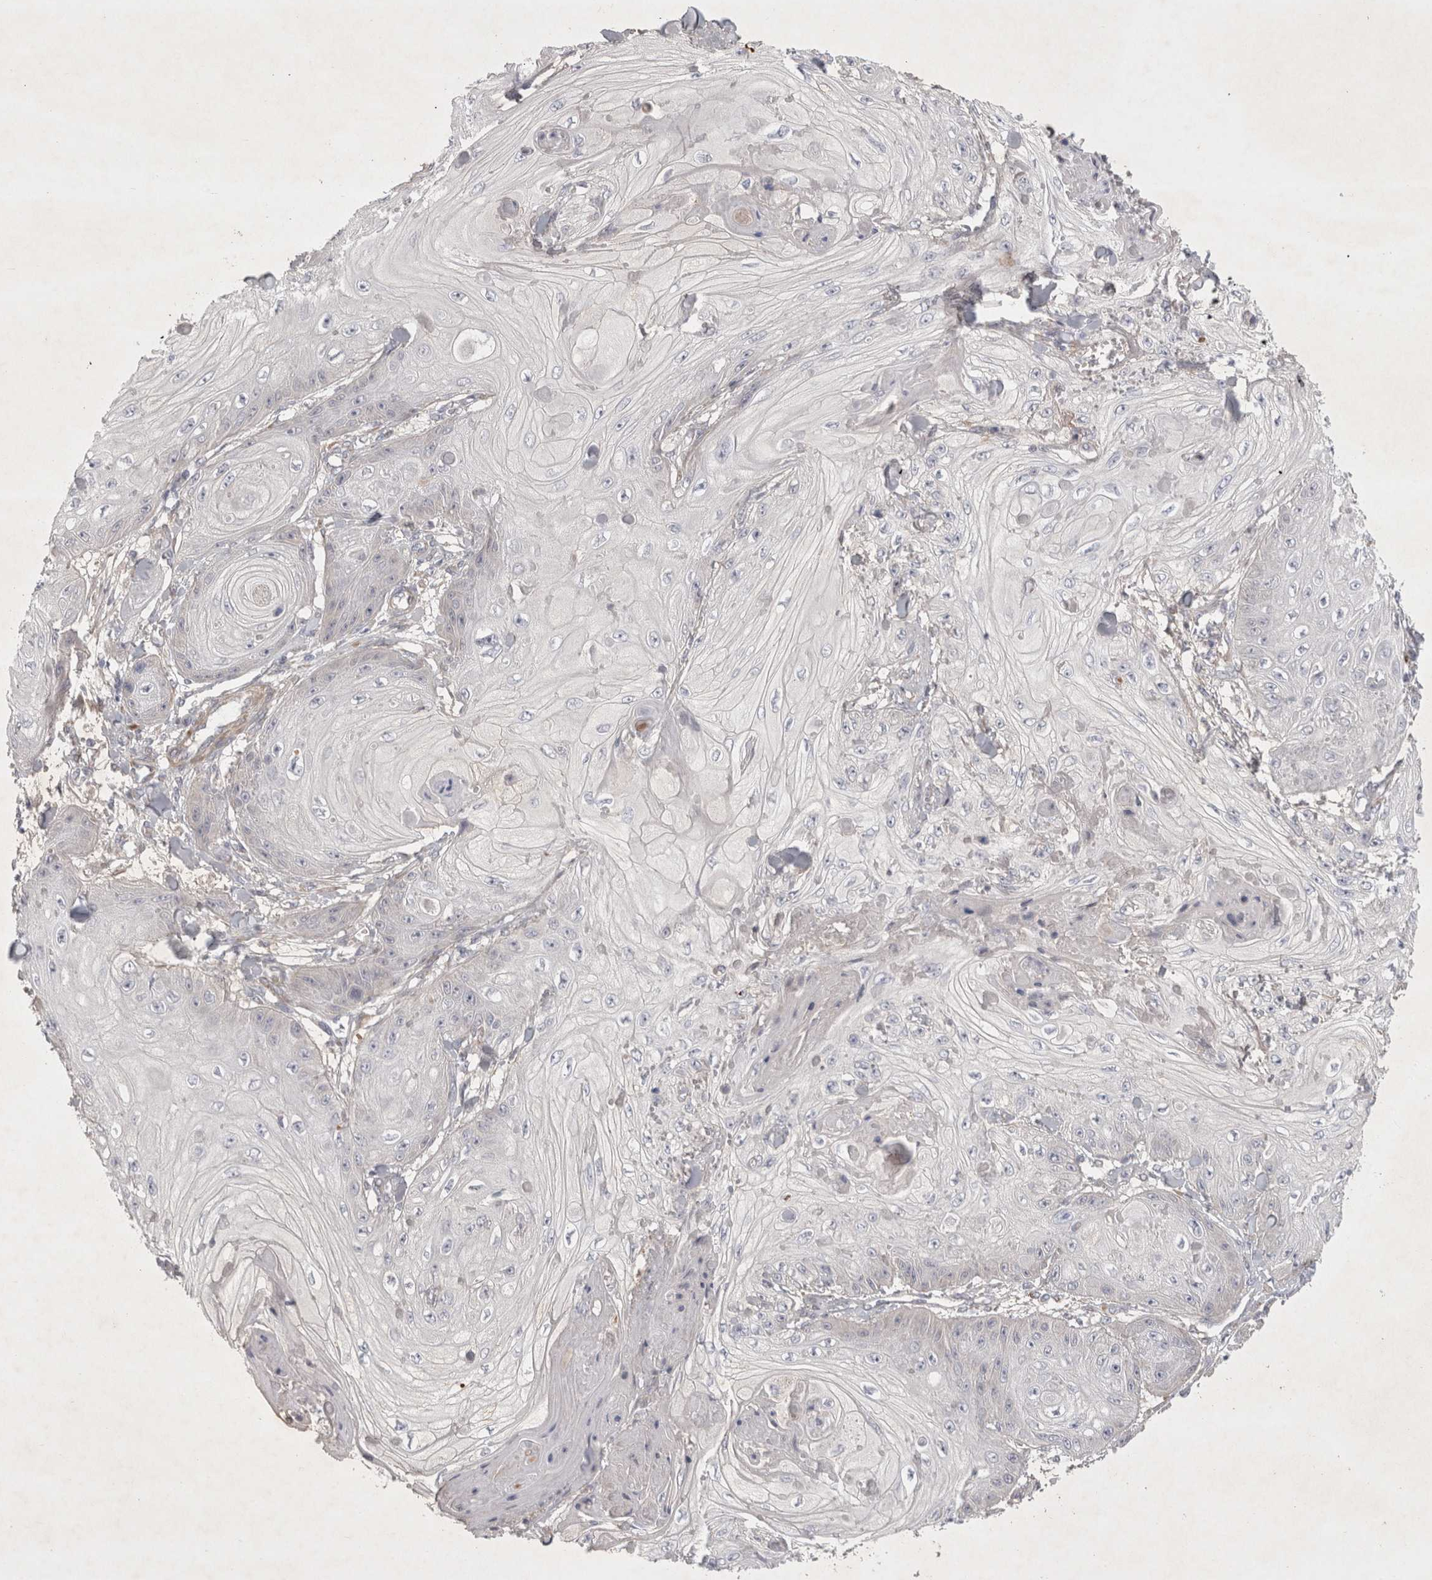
{"staining": {"intensity": "negative", "quantity": "none", "location": "none"}, "tissue": "skin cancer", "cell_type": "Tumor cells", "image_type": "cancer", "snomed": [{"axis": "morphology", "description": "Squamous cell carcinoma, NOS"}, {"axis": "topography", "description": "Skin"}], "caption": "An image of skin cancer (squamous cell carcinoma) stained for a protein exhibits no brown staining in tumor cells. (DAB (3,3'-diaminobenzidine) IHC visualized using brightfield microscopy, high magnification).", "gene": "BZW2", "patient": {"sex": "male", "age": 74}}